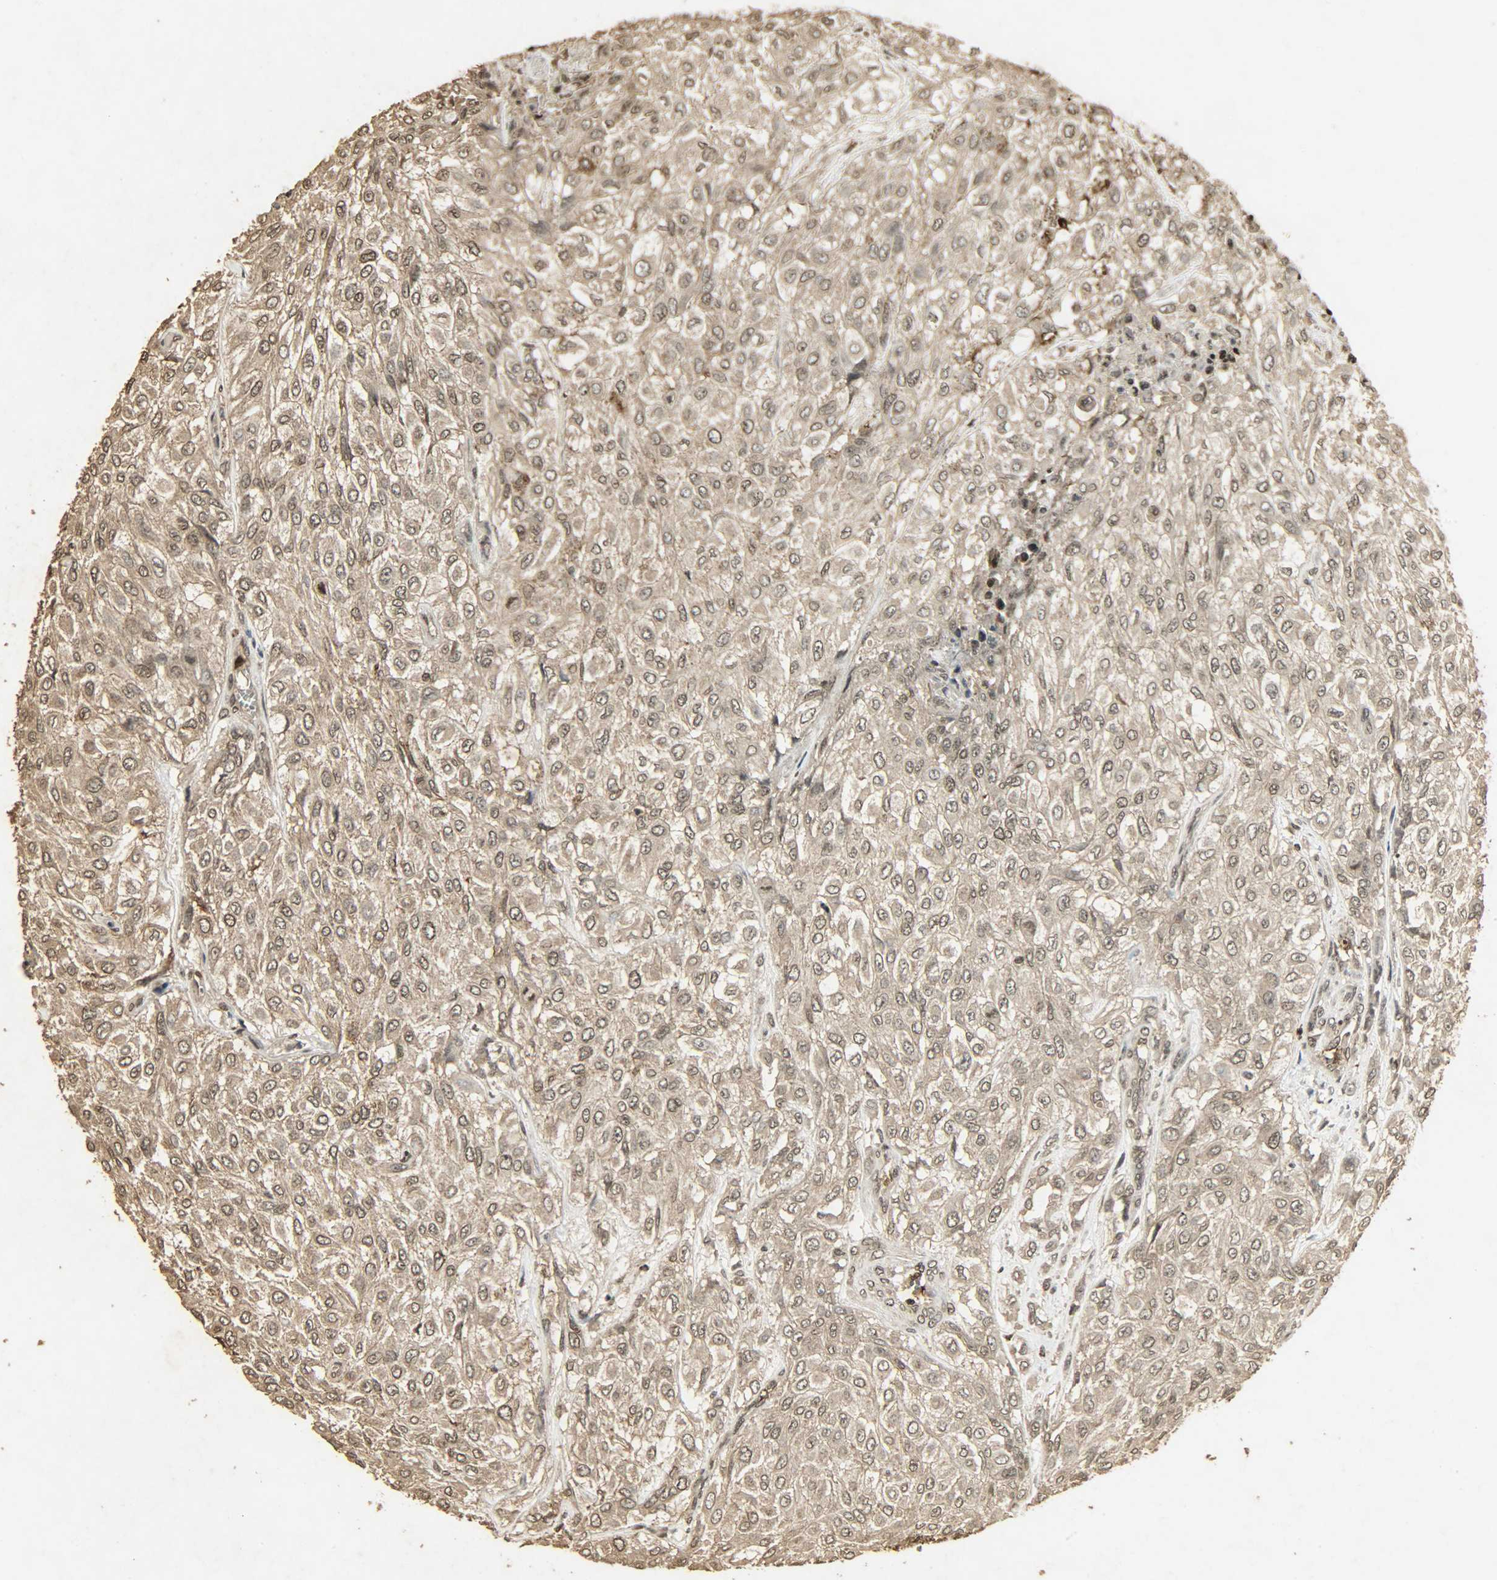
{"staining": {"intensity": "weak", "quantity": ">75%", "location": "cytoplasmic/membranous,nuclear"}, "tissue": "urothelial cancer", "cell_type": "Tumor cells", "image_type": "cancer", "snomed": [{"axis": "morphology", "description": "Urothelial carcinoma, High grade"}, {"axis": "topography", "description": "Urinary bladder"}], "caption": "The histopathology image displays a brown stain indicating the presence of a protein in the cytoplasmic/membranous and nuclear of tumor cells in urothelial cancer.", "gene": "PPP3R1", "patient": {"sex": "male", "age": 57}}